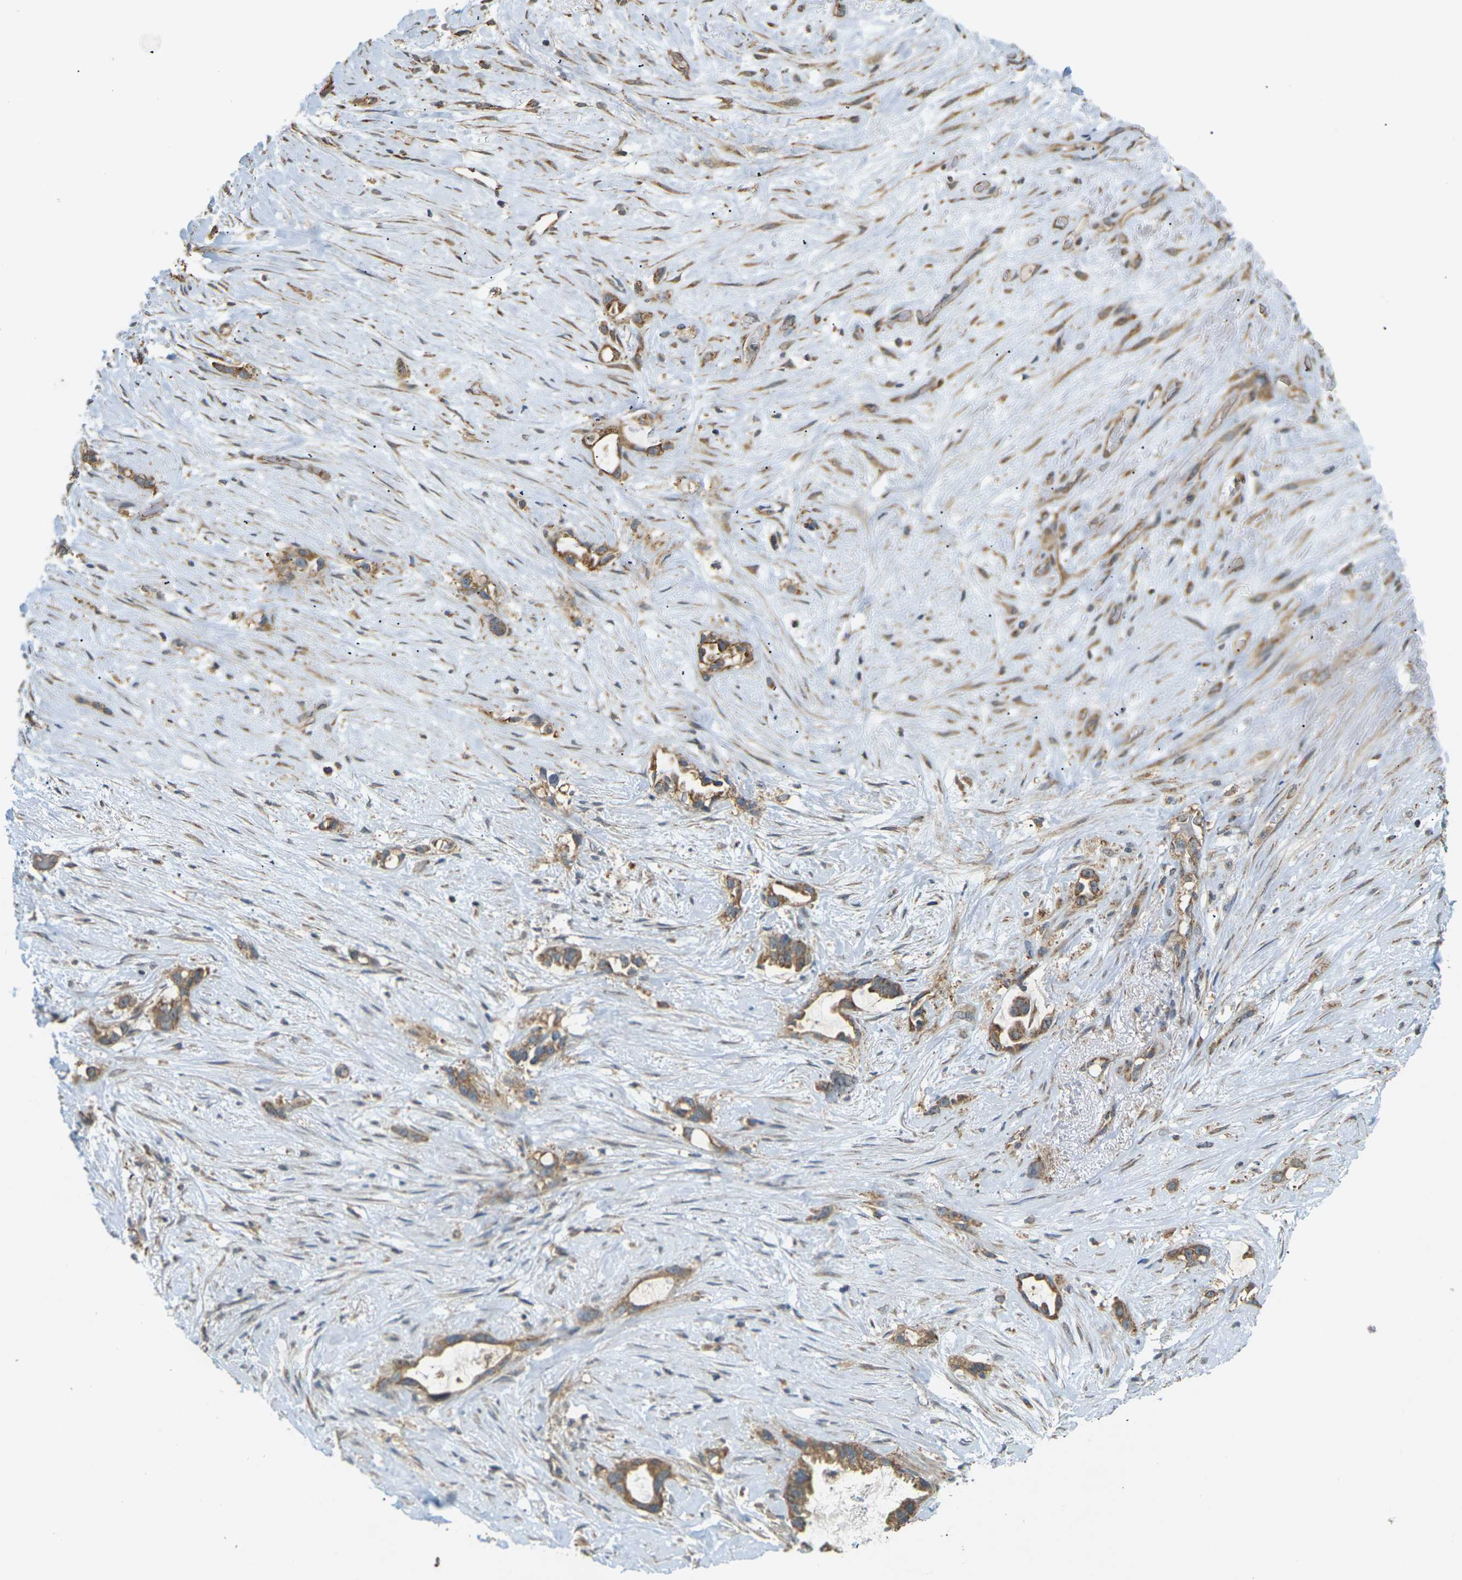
{"staining": {"intensity": "moderate", "quantity": ">75%", "location": "cytoplasmic/membranous"}, "tissue": "liver cancer", "cell_type": "Tumor cells", "image_type": "cancer", "snomed": [{"axis": "morphology", "description": "Cholangiocarcinoma"}, {"axis": "topography", "description": "Liver"}], "caption": "Immunohistochemistry (IHC) micrograph of neoplastic tissue: human liver cholangiocarcinoma stained using immunohistochemistry shows medium levels of moderate protein expression localized specifically in the cytoplasmic/membranous of tumor cells, appearing as a cytoplasmic/membranous brown color.", "gene": "KSR1", "patient": {"sex": "female", "age": 65}}